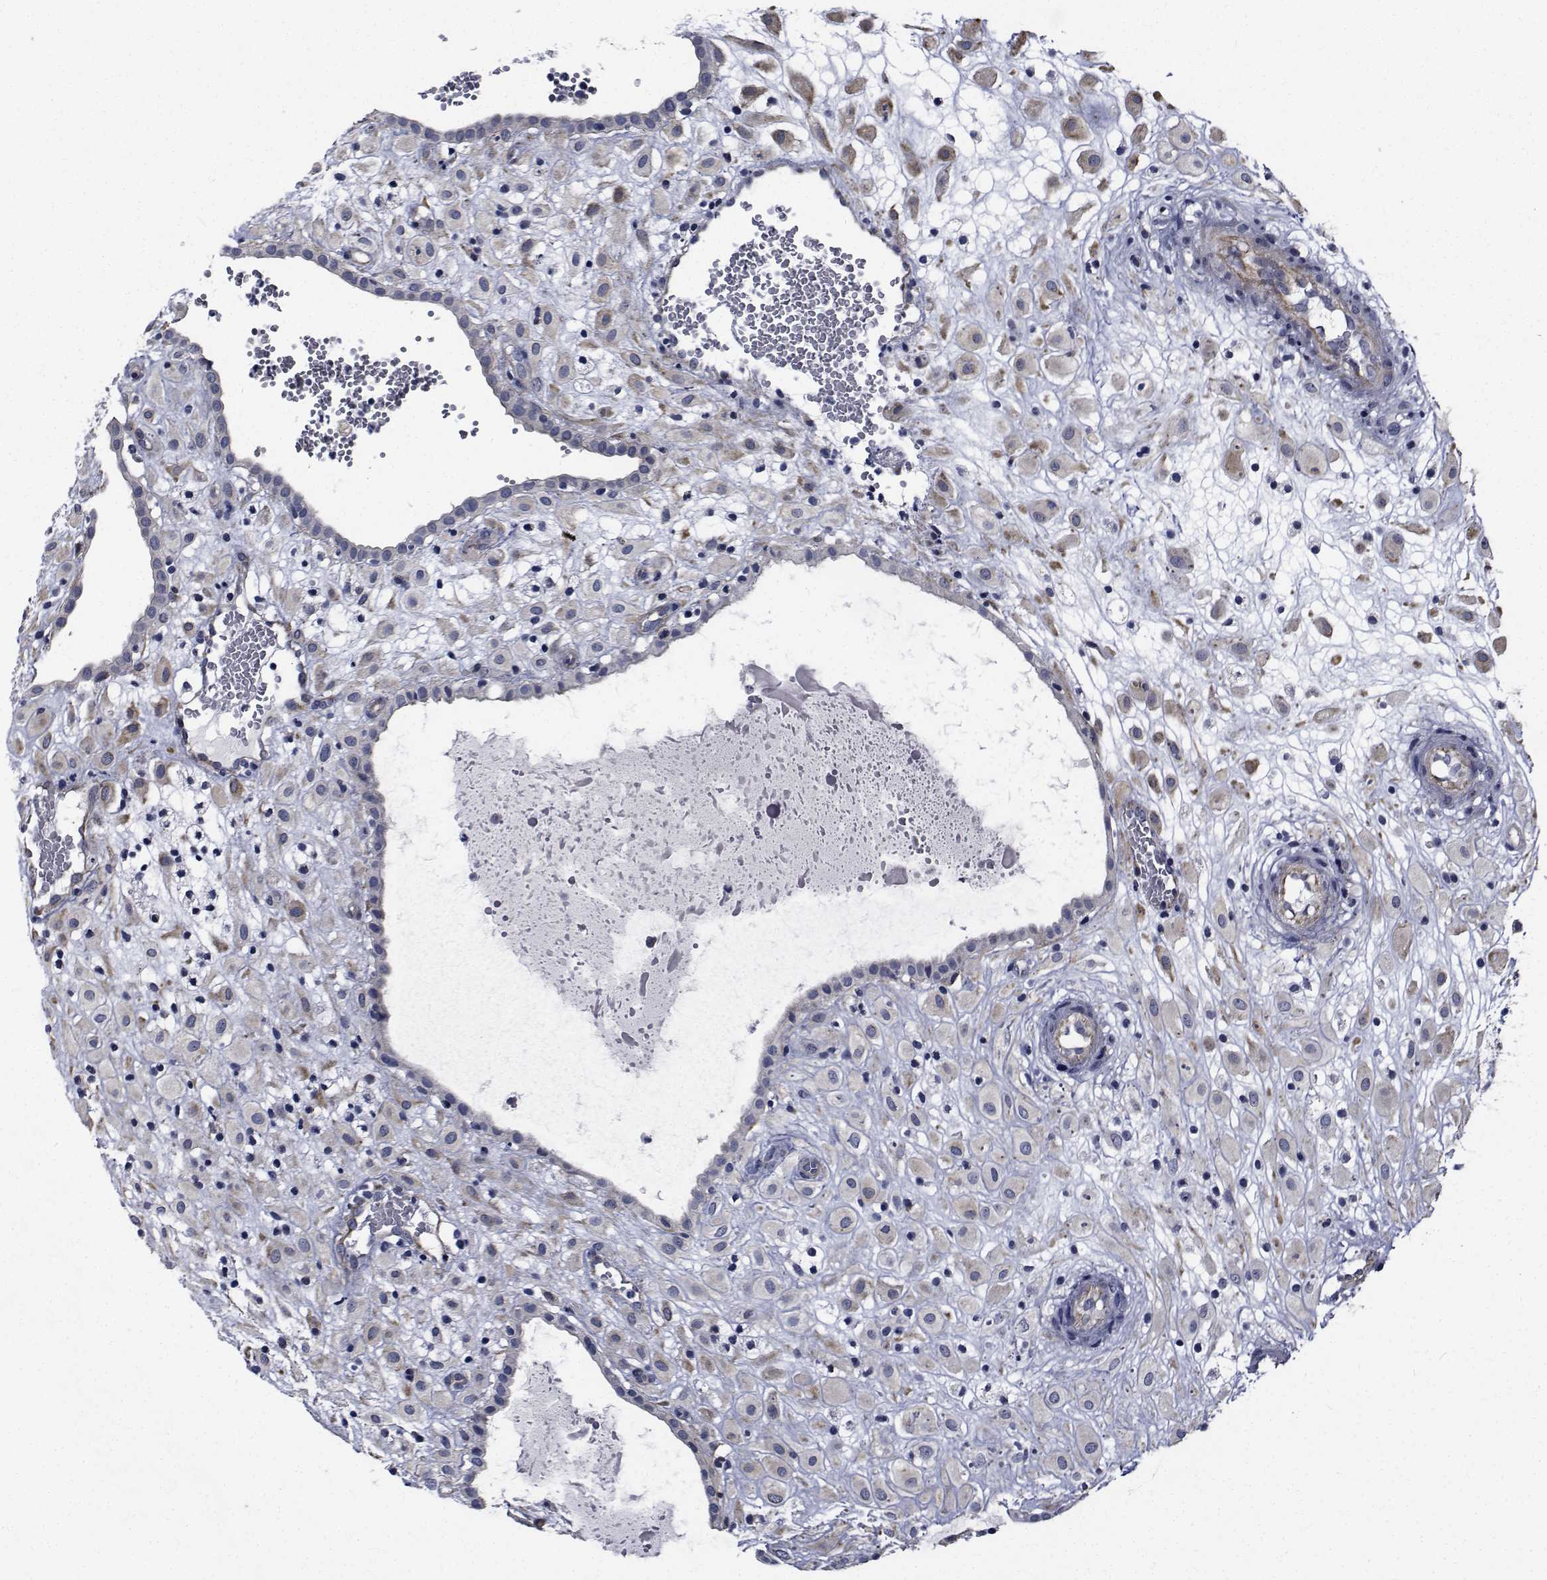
{"staining": {"intensity": "weak", "quantity": "25%-75%", "location": "cytoplasmic/membranous"}, "tissue": "placenta", "cell_type": "Decidual cells", "image_type": "normal", "snomed": [{"axis": "morphology", "description": "Normal tissue, NOS"}, {"axis": "topography", "description": "Placenta"}], "caption": "This is a photomicrograph of immunohistochemistry staining of normal placenta, which shows weak expression in the cytoplasmic/membranous of decidual cells.", "gene": "TTBK1", "patient": {"sex": "female", "age": 24}}